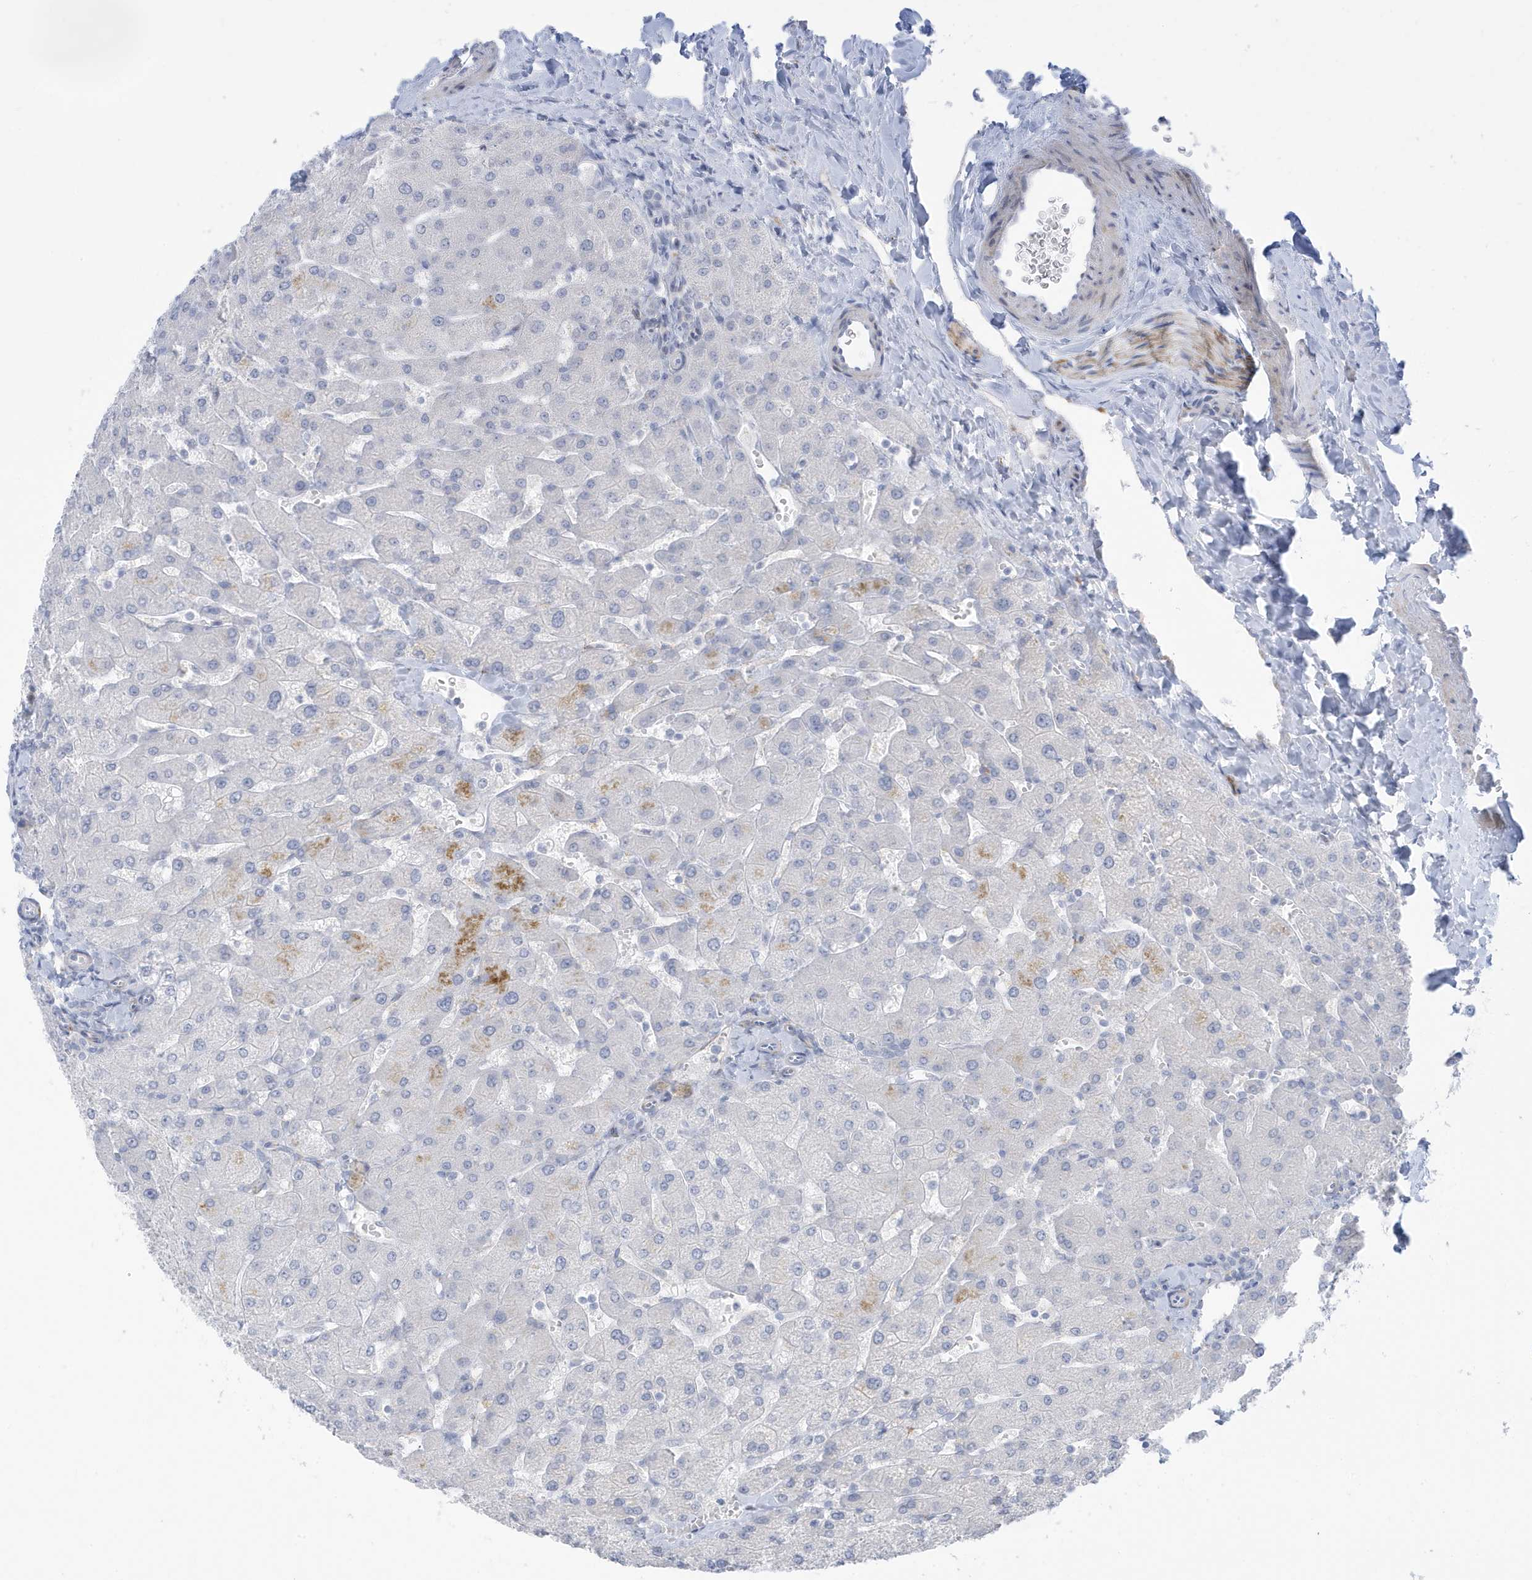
{"staining": {"intensity": "negative", "quantity": "none", "location": "none"}, "tissue": "liver", "cell_type": "Cholangiocytes", "image_type": "normal", "snomed": [{"axis": "morphology", "description": "Normal tissue, NOS"}, {"axis": "topography", "description": "Liver"}], "caption": "IHC of benign liver demonstrates no staining in cholangiocytes. (Brightfield microscopy of DAB IHC at high magnification).", "gene": "PERM1", "patient": {"sex": "male", "age": 55}}